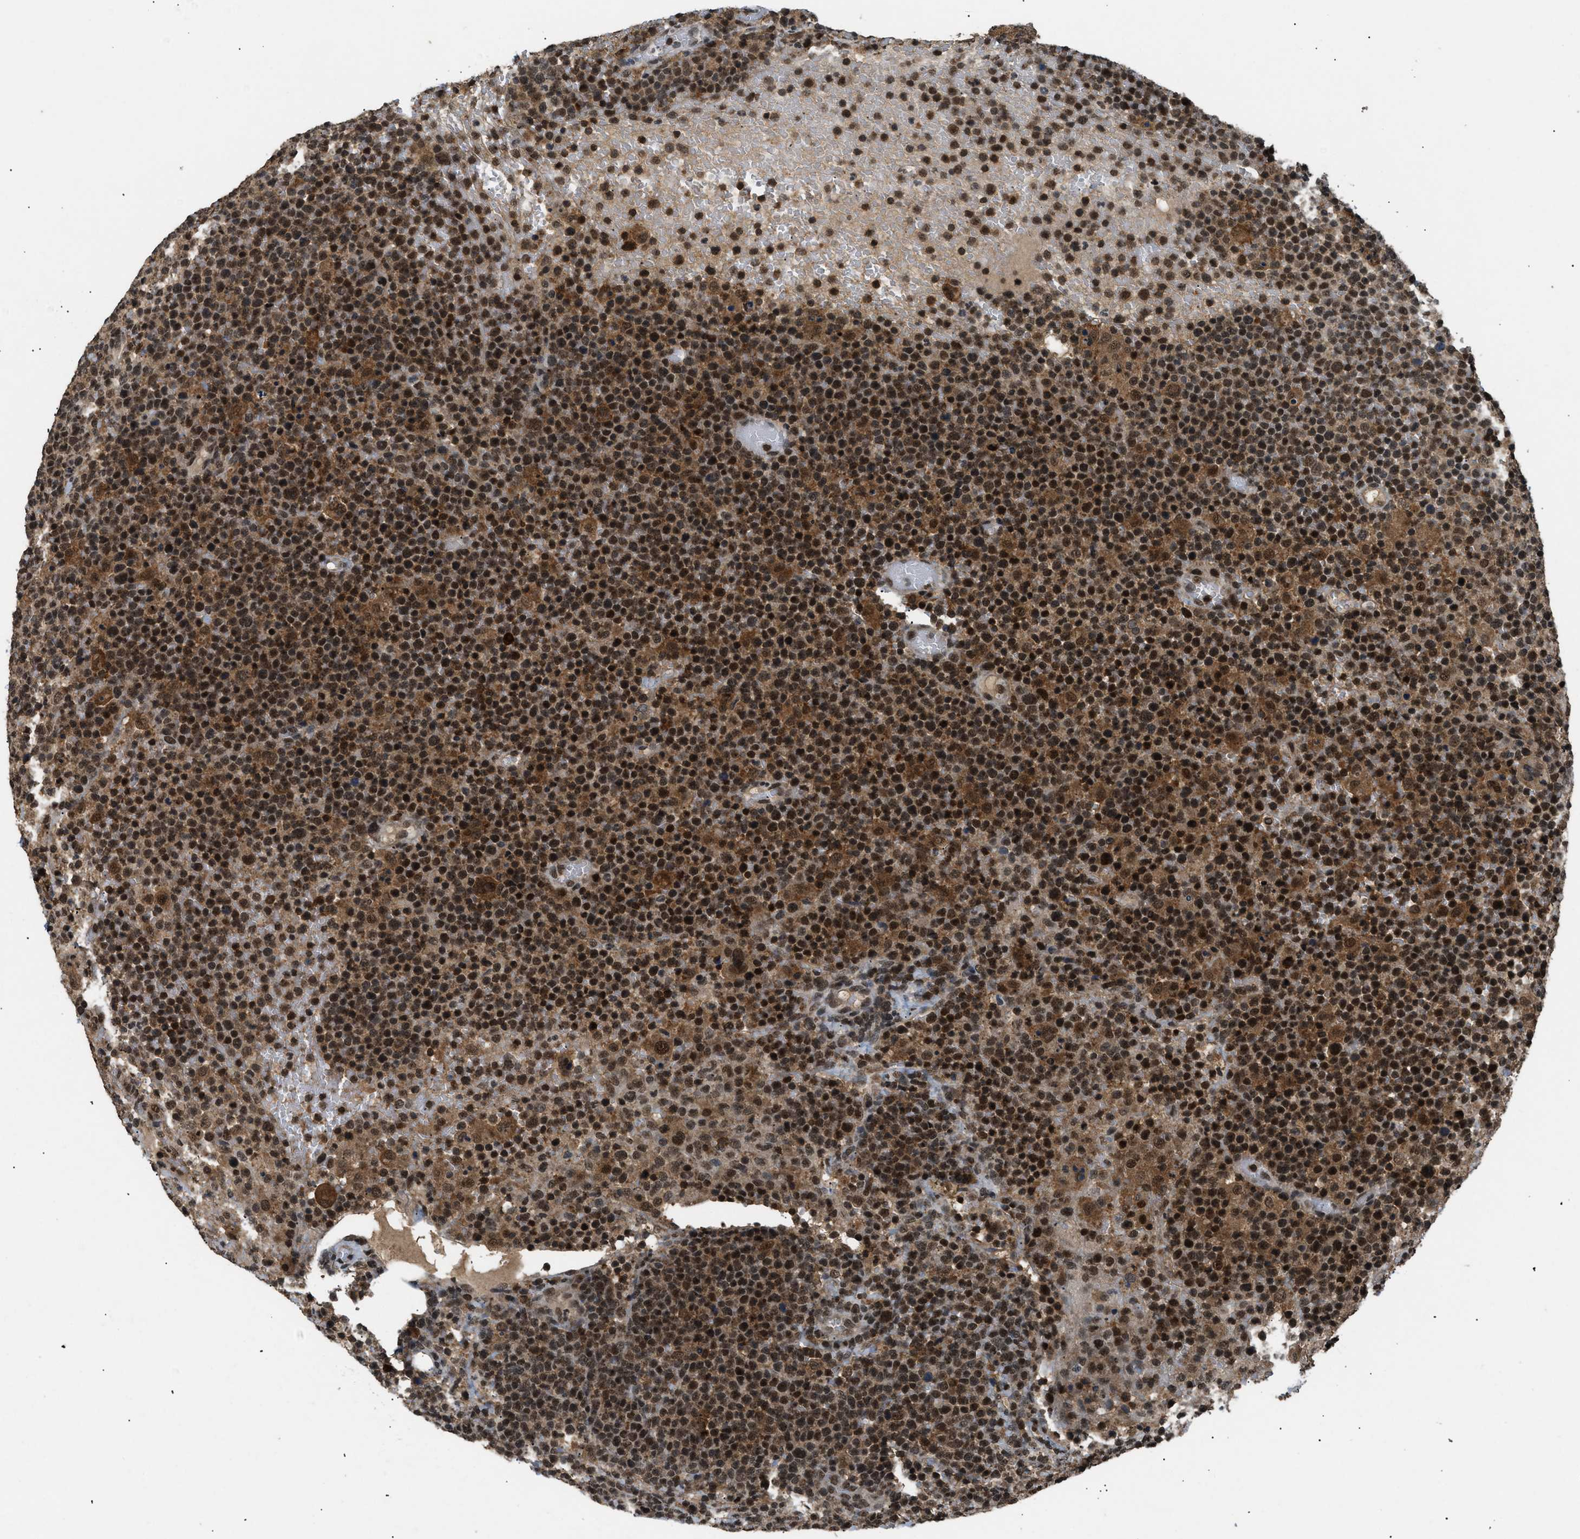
{"staining": {"intensity": "strong", "quantity": ">75%", "location": "nuclear"}, "tissue": "lymphoma", "cell_type": "Tumor cells", "image_type": "cancer", "snomed": [{"axis": "morphology", "description": "Malignant lymphoma, non-Hodgkin's type, High grade"}, {"axis": "topography", "description": "Lymph node"}], "caption": "This is an image of immunohistochemistry staining of high-grade malignant lymphoma, non-Hodgkin's type, which shows strong expression in the nuclear of tumor cells.", "gene": "RBM5", "patient": {"sex": "male", "age": 61}}